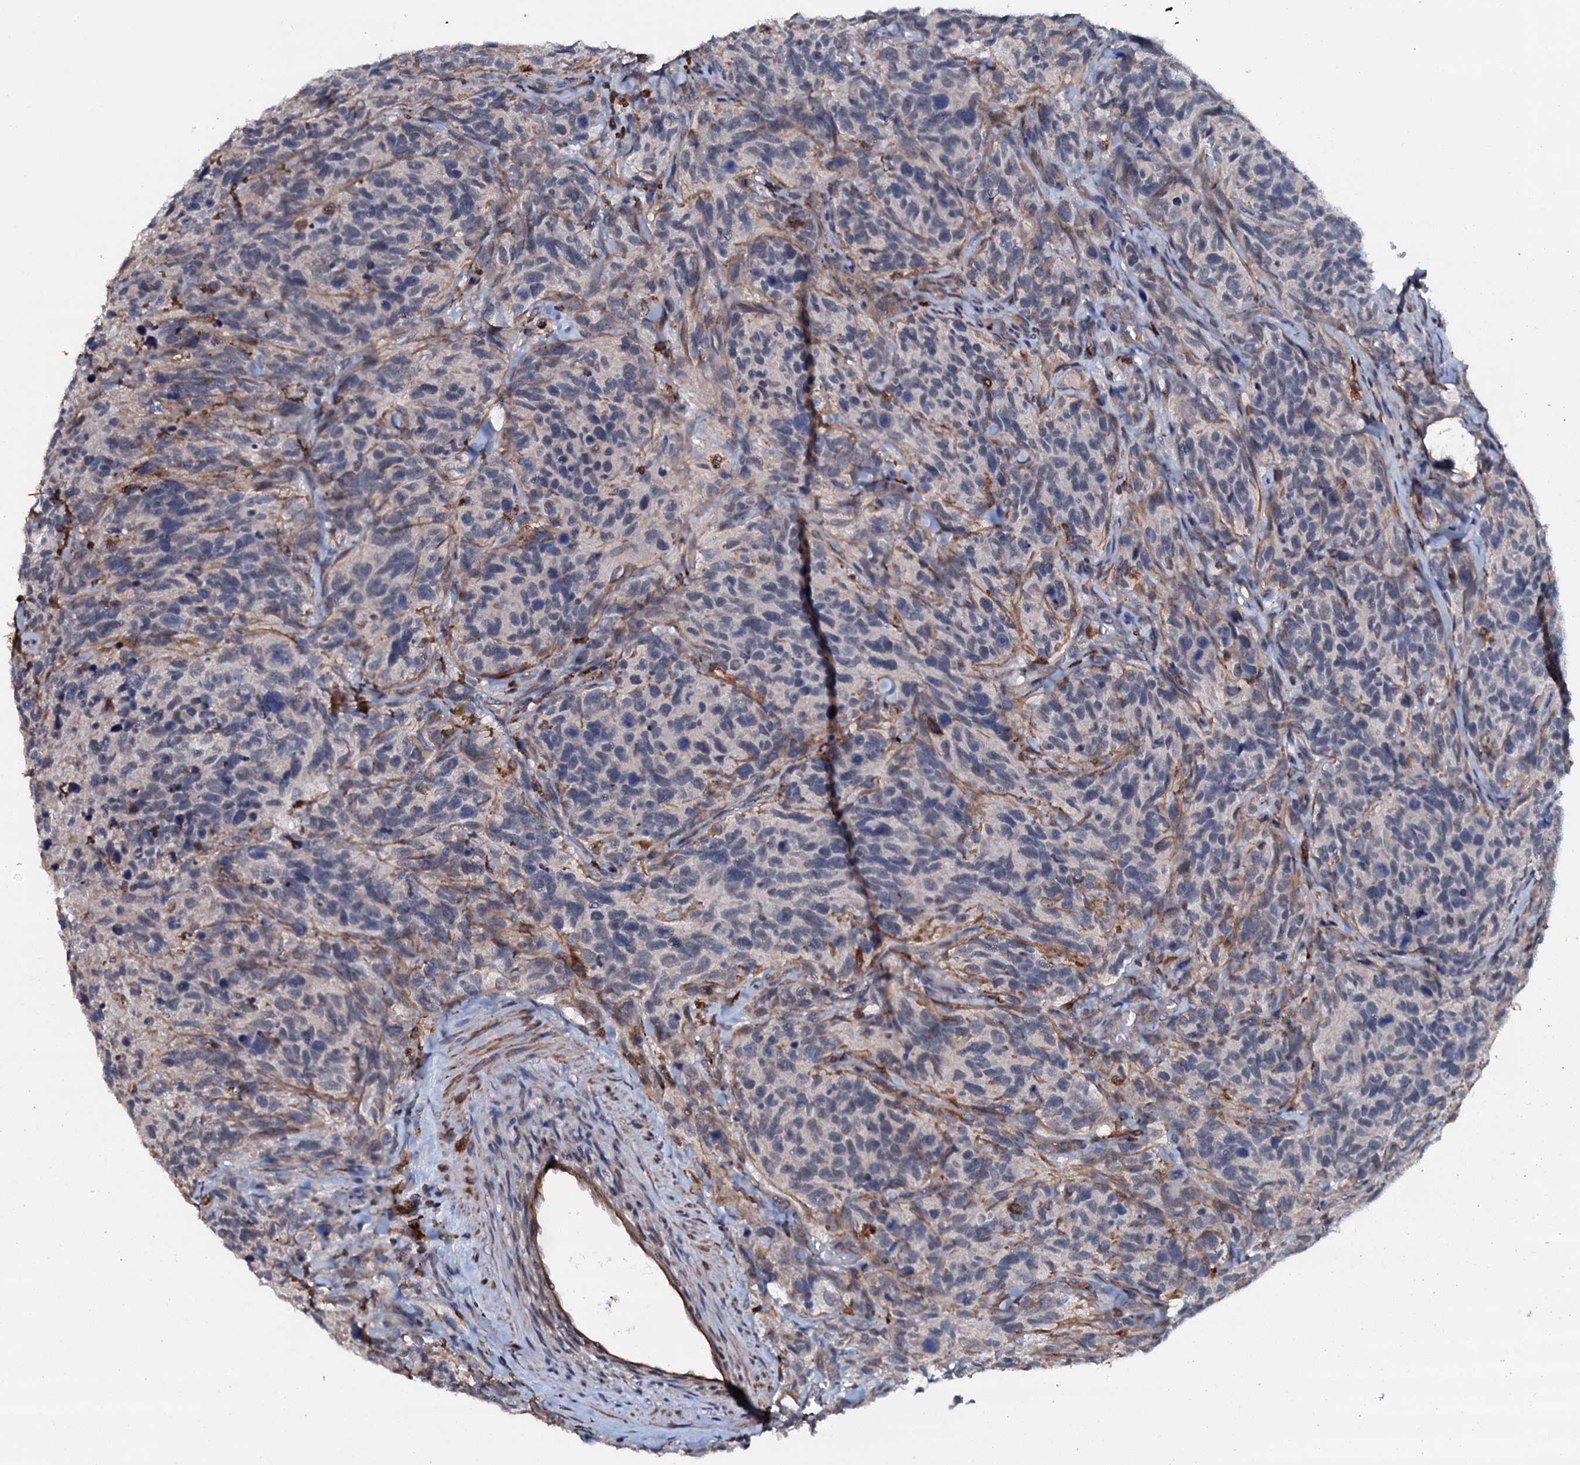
{"staining": {"intensity": "negative", "quantity": "none", "location": "none"}, "tissue": "glioma", "cell_type": "Tumor cells", "image_type": "cancer", "snomed": [{"axis": "morphology", "description": "Glioma, malignant, High grade"}, {"axis": "topography", "description": "Brain"}], "caption": "The histopathology image displays no staining of tumor cells in glioma.", "gene": "VAMP8", "patient": {"sex": "male", "age": 69}}